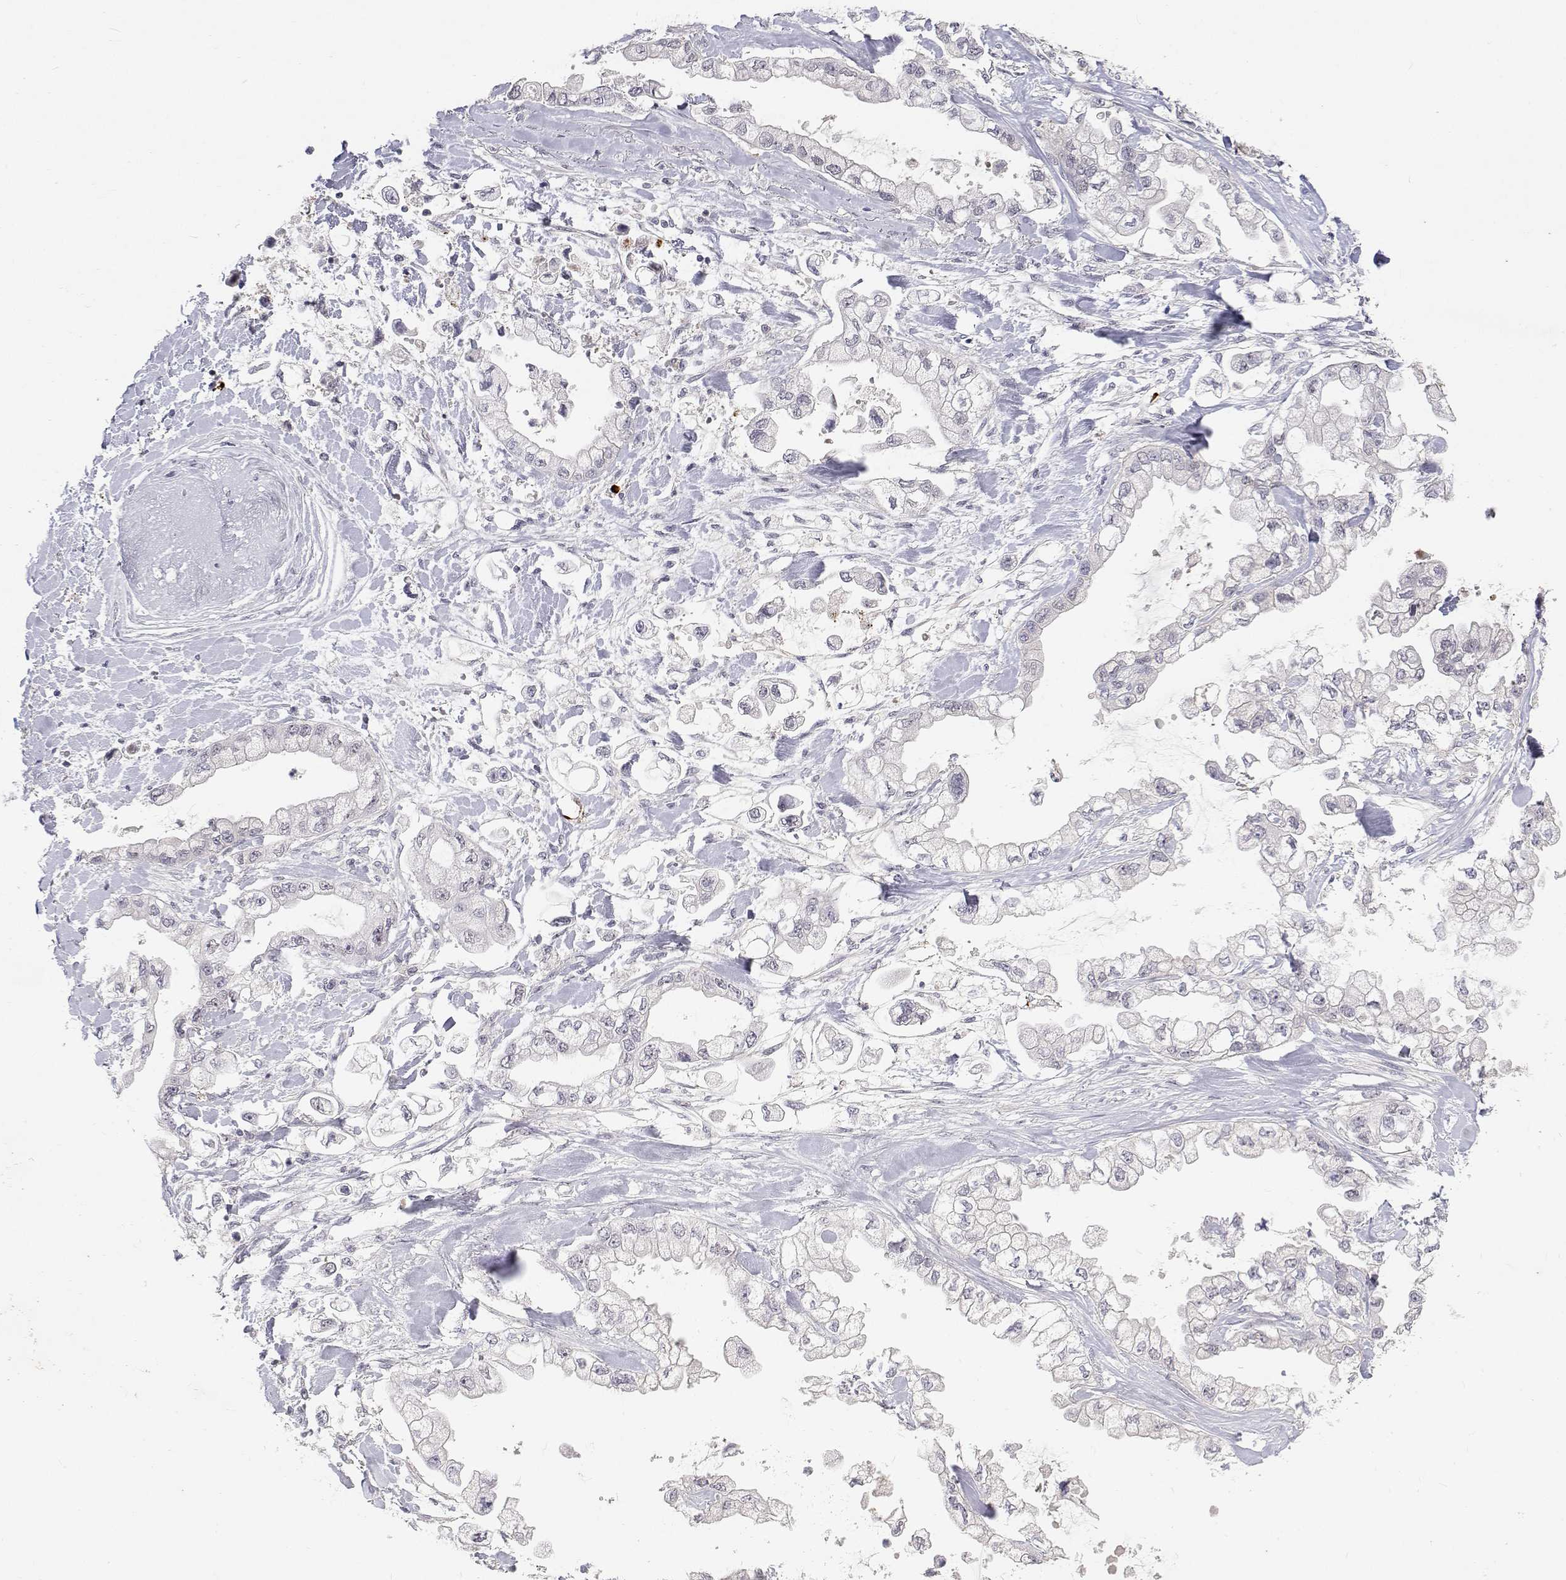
{"staining": {"intensity": "negative", "quantity": "none", "location": "none"}, "tissue": "stomach cancer", "cell_type": "Tumor cells", "image_type": "cancer", "snomed": [{"axis": "morphology", "description": "Adenocarcinoma, NOS"}, {"axis": "topography", "description": "Stomach"}], "caption": "Immunohistochemical staining of human adenocarcinoma (stomach) reveals no significant staining in tumor cells. (DAB (3,3'-diaminobenzidine) immunohistochemistry (IHC) with hematoxylin counter stain).", "gene": "MYPN", "patient": {"sex": "male", "age": 62}}